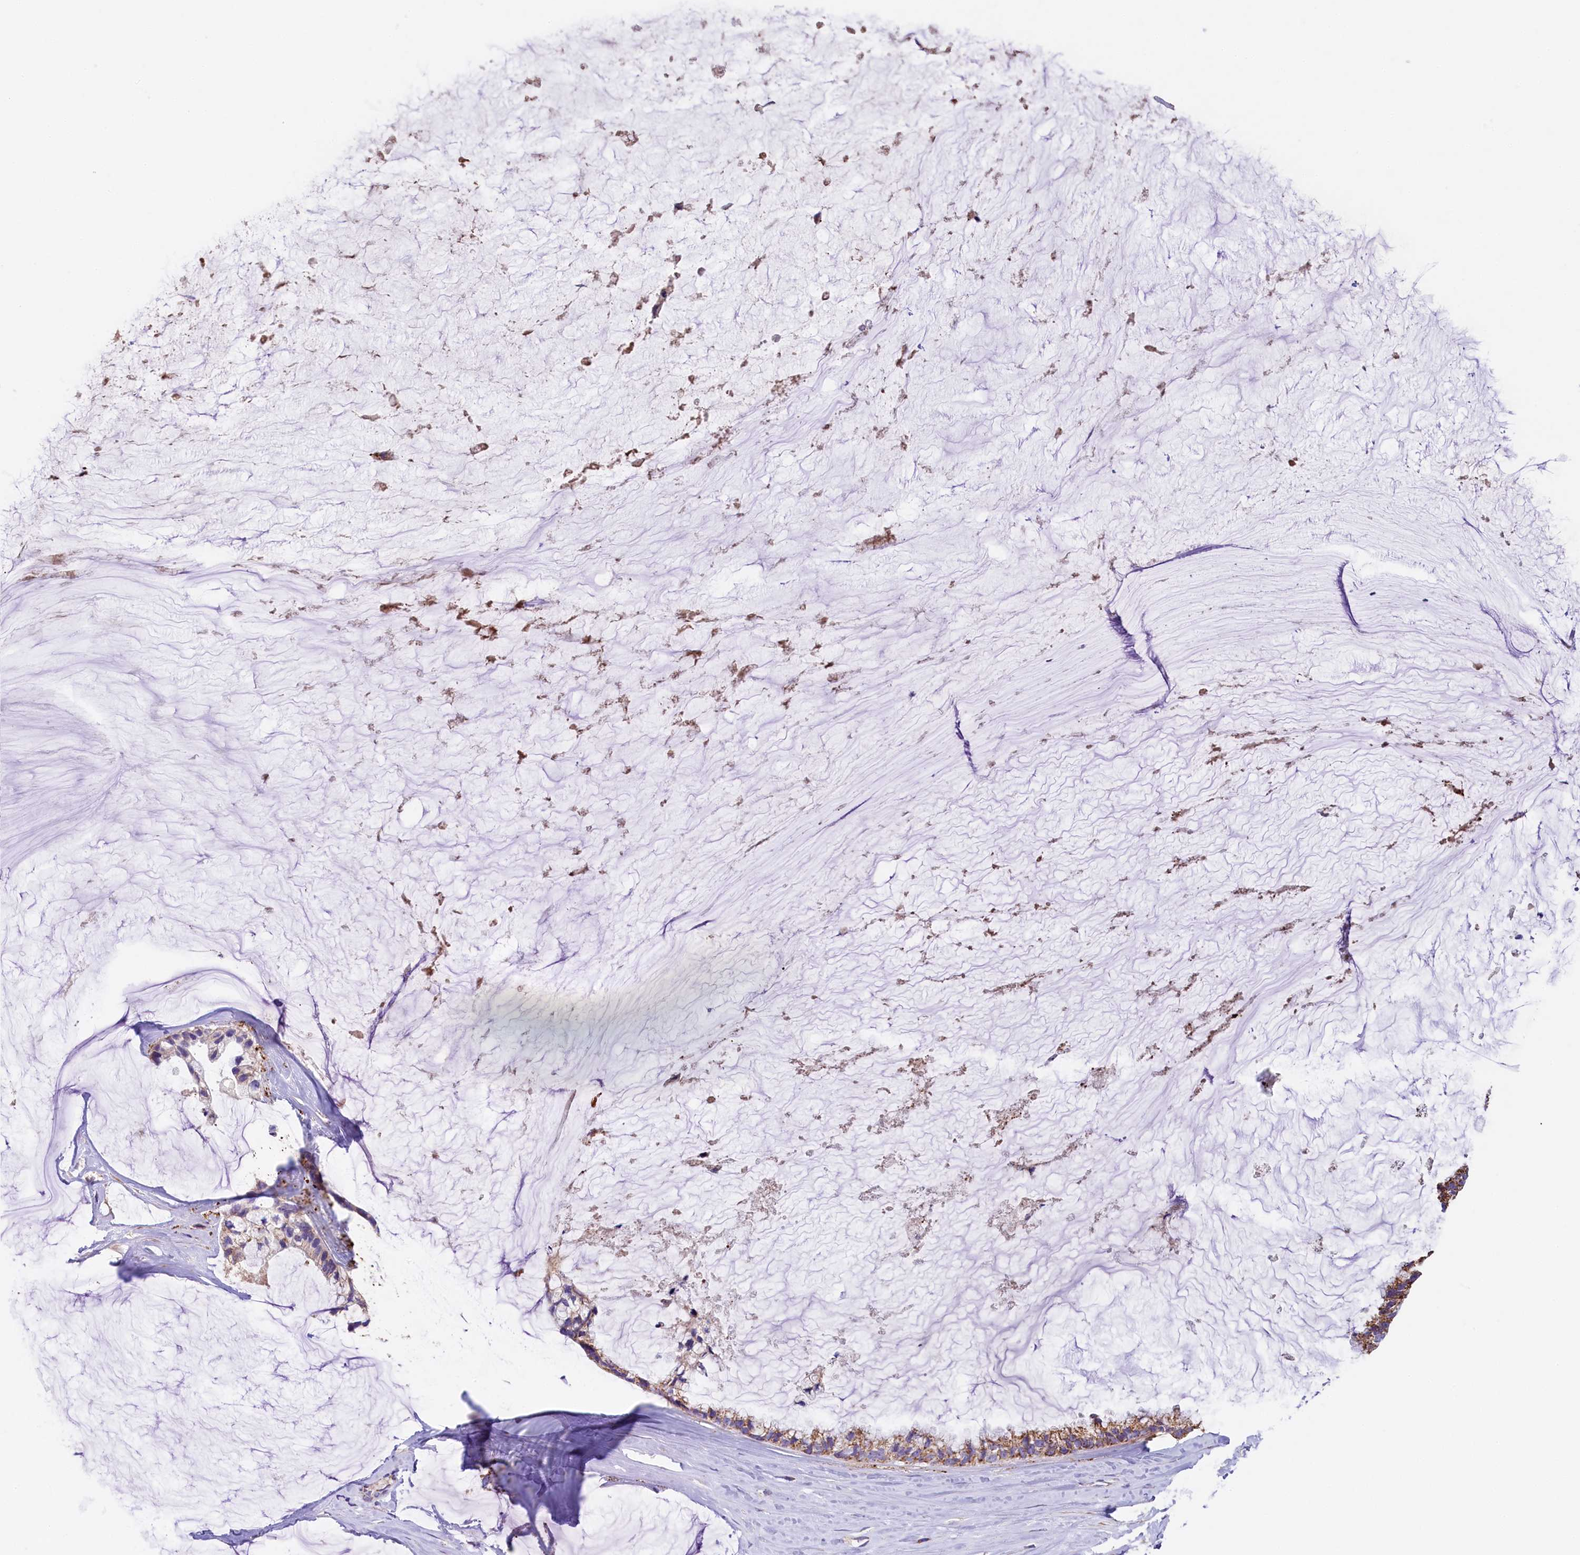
{"staining": {"intensity": "moderate", "quantity": ">75%", "location": "cytoplasmic/membranous"}, "tissue": "ovarian cancer", "cell_type": "Tumor cells", "image_type": "cancer", "snomed": [{"axis": "morphology", "description": "Cystadenocarcinoma, mucinous, NOS"}, {"axis": "topography", "description": "Ovary"}], "caption": "DAB immunohistochemical staining of human ovarian cancer (mucinous cystadenocarcinoma) reveals moderate cytoplasmic/membranous protein expression in approximately >75% of tumor cells. The protein of interest is shown in brown color, while the nuclei are stained blue.", "gene": "PMPCB", "patient": {"sex": "female", "age": 39}}